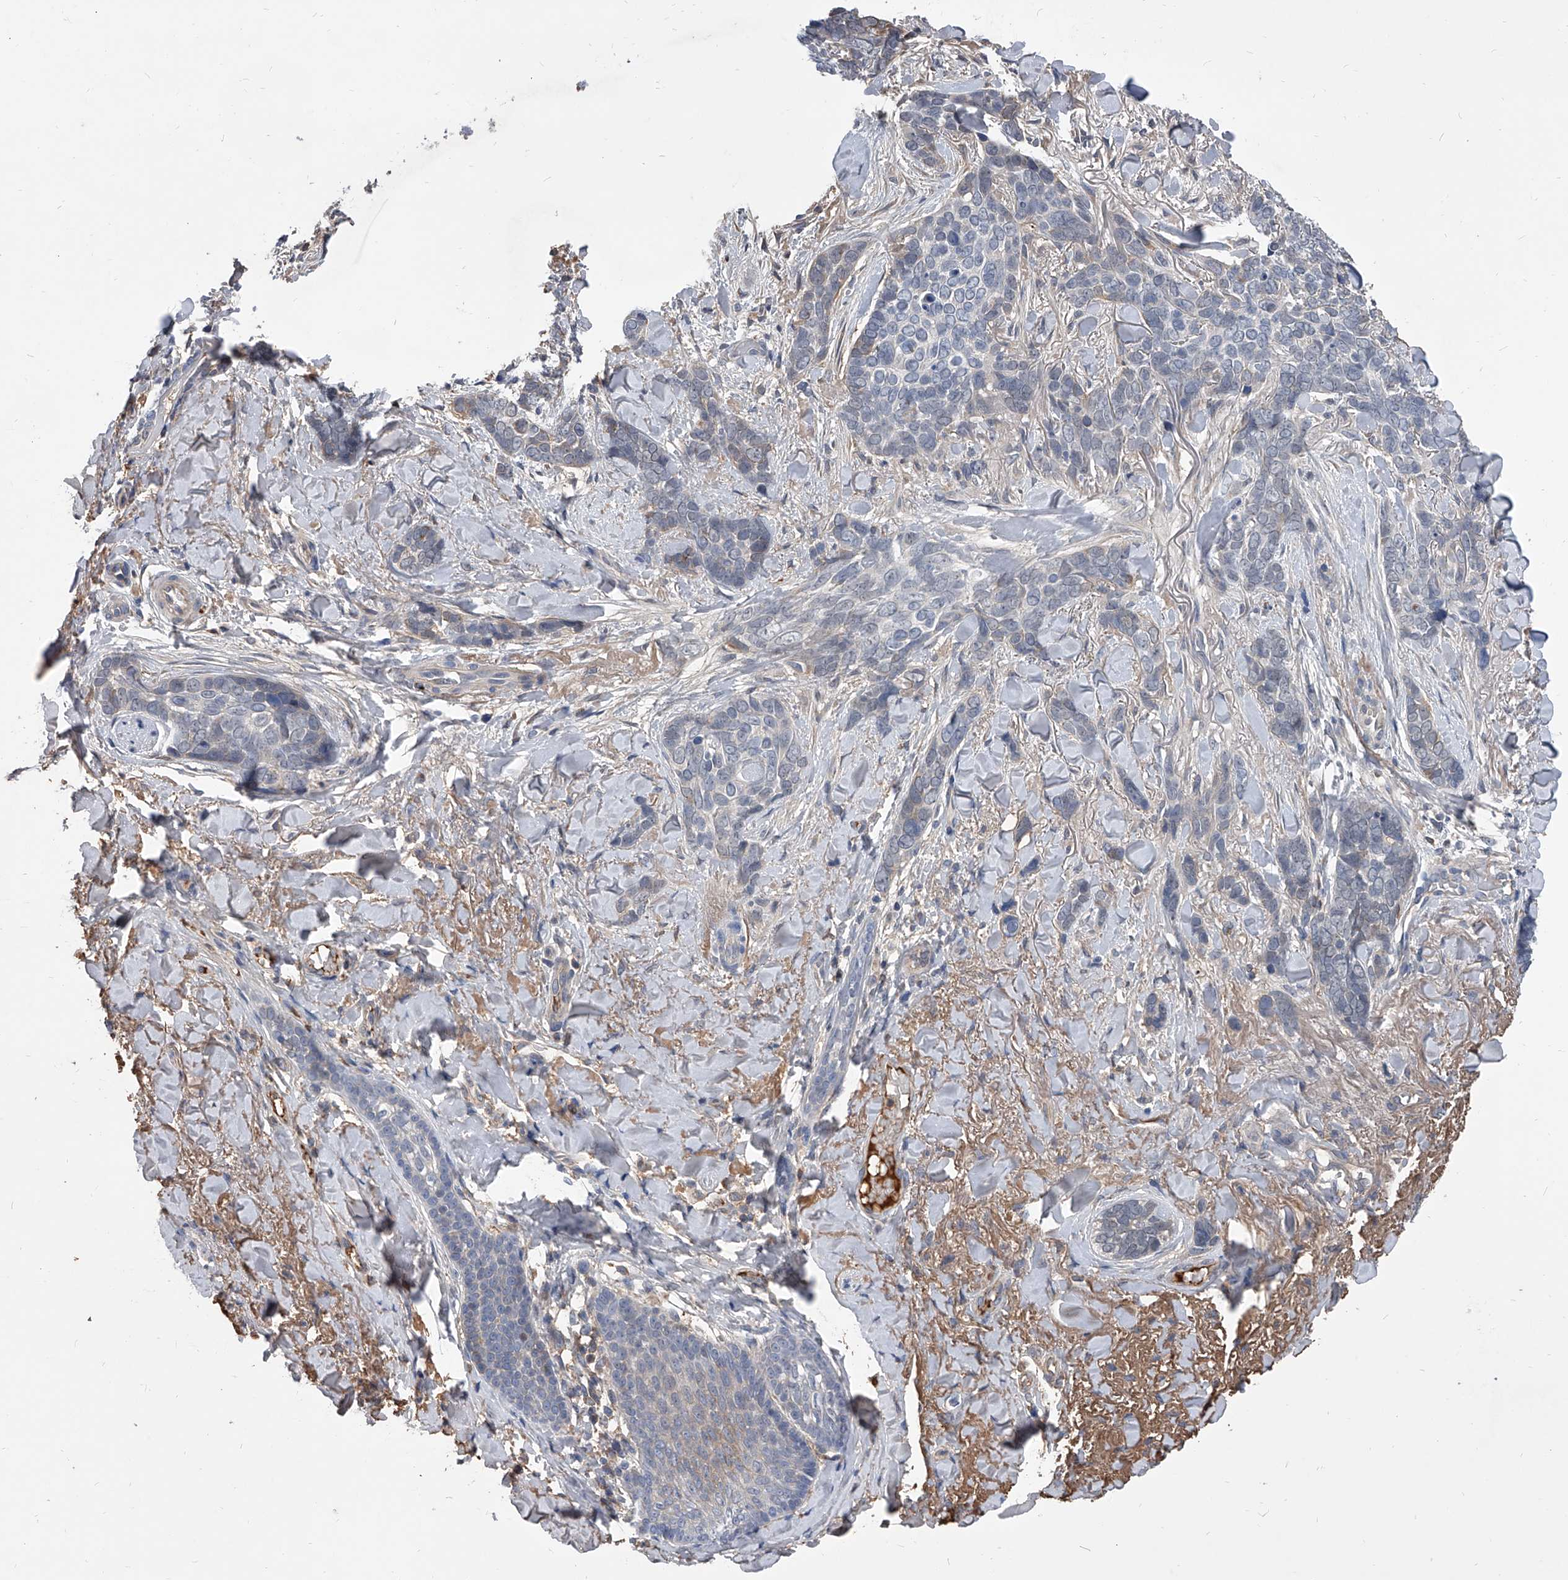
{"staining": {"intensity": "negative", "quantity": "none", "location": "none"}, "tissue": "skin cancer", "cell_type": "Tumor cells", "image_type": "cancer", "snomed": [{"axis": "morphology", "description": "Basal cell carcinoma"}, {"axis": "topography", "description": "Skin"}], "caption": "This is an immunohistochemistry (IHC) micrograph of human skin cancer. There is no staining in tumor cells.", "gene": "ZNF25", "patient": {"sex": "female", "age": 82}}